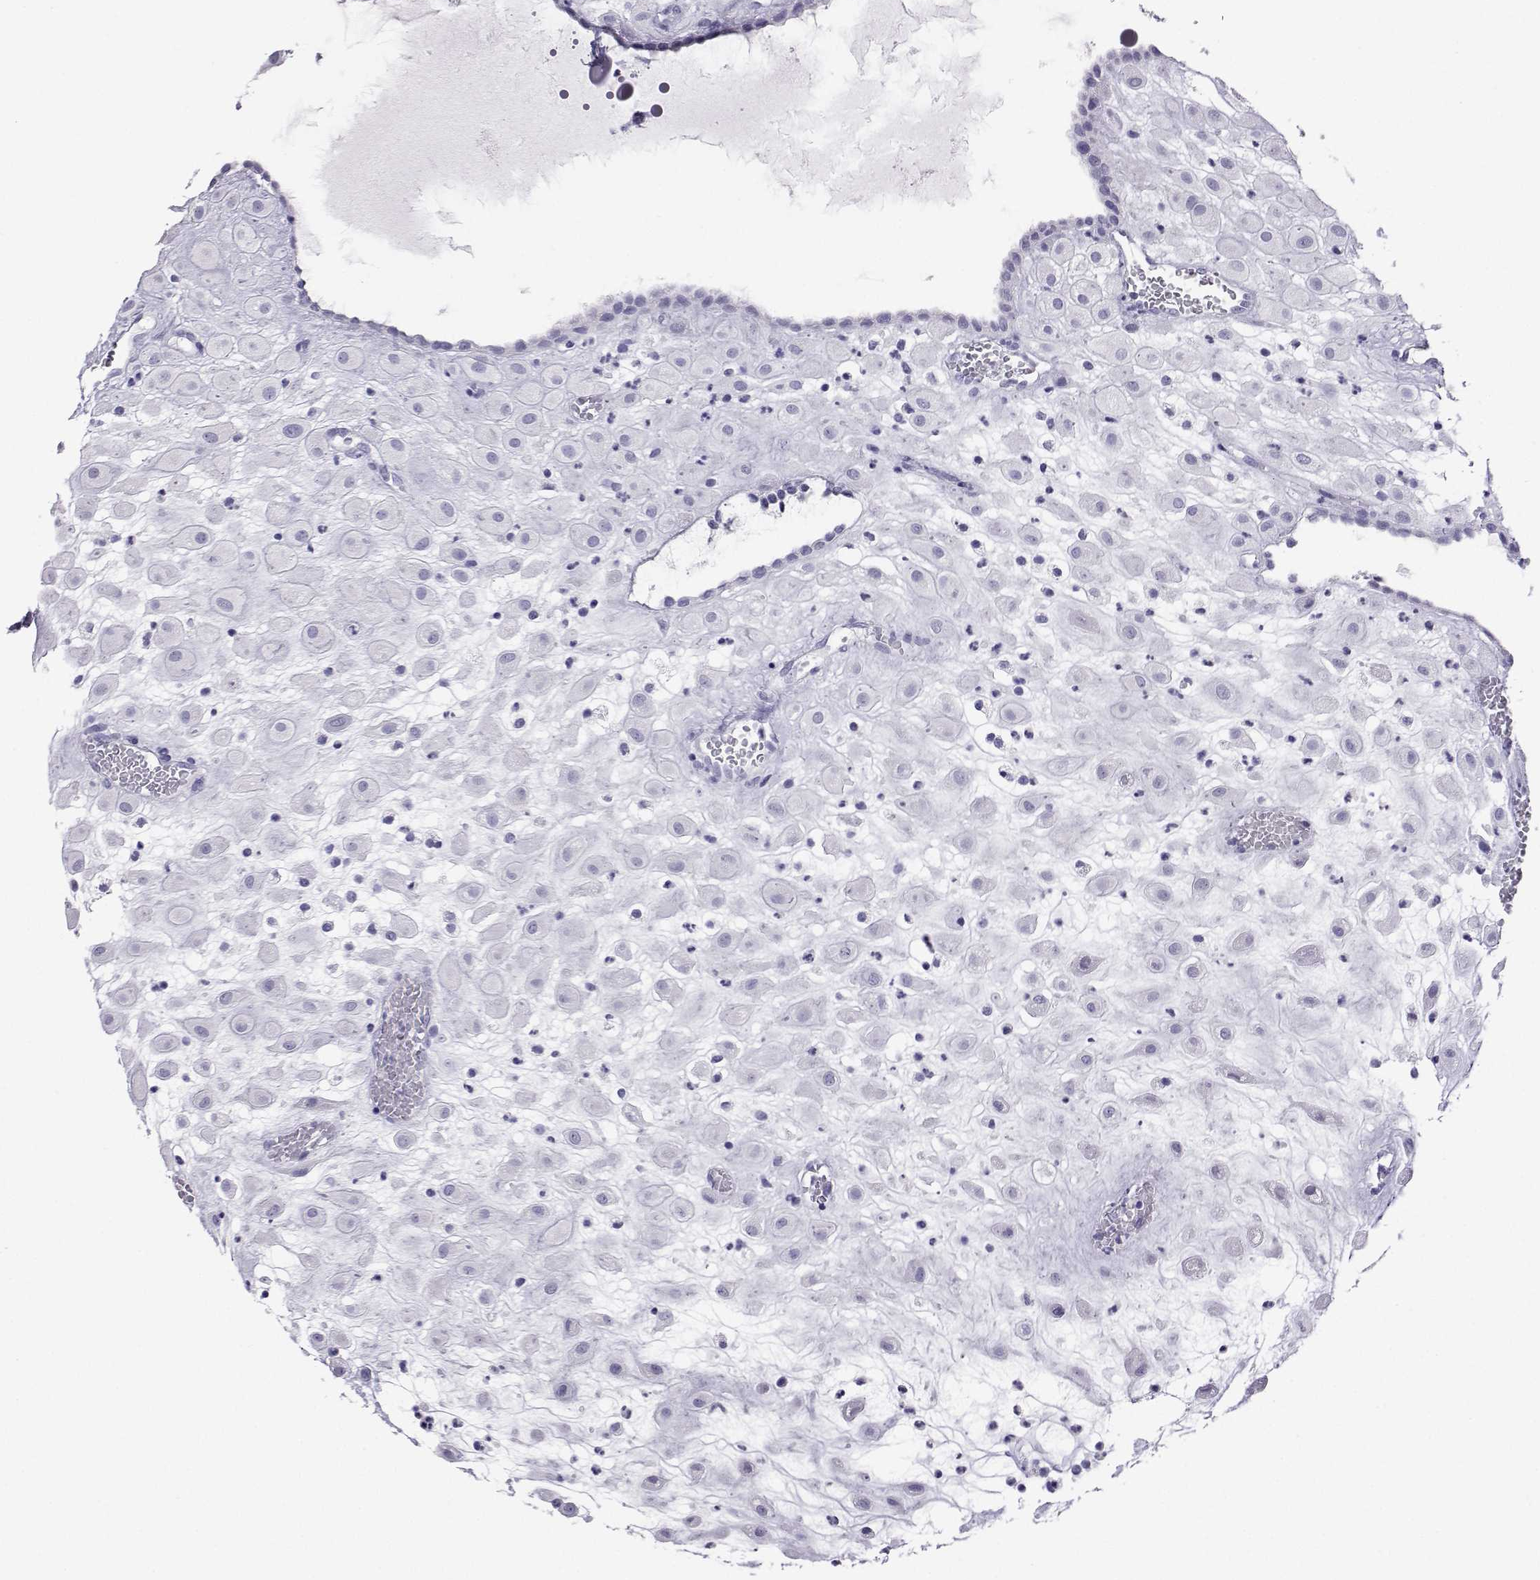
{"staining": {"intensity": "negative", "quantity": "none", "location": "none"}, "tissue": "placenta", "cell_type": "Decidual cells", "image_type": "normal", "snomed": [{"axis": "morphology", "description": "Normal tissue, NOS"}, {"axis": "topography", "description": "Placenta"}], "caption": "Immunohistochemistry (IHC) histopathology image of unremarkable placenta: human placenta stained with DAB (3,3'-diaminobenzidine) reveals no significant protein expression in decidual cells.", "gene": "PLIN4", "patient": {"sex": "female", "age": 24}}